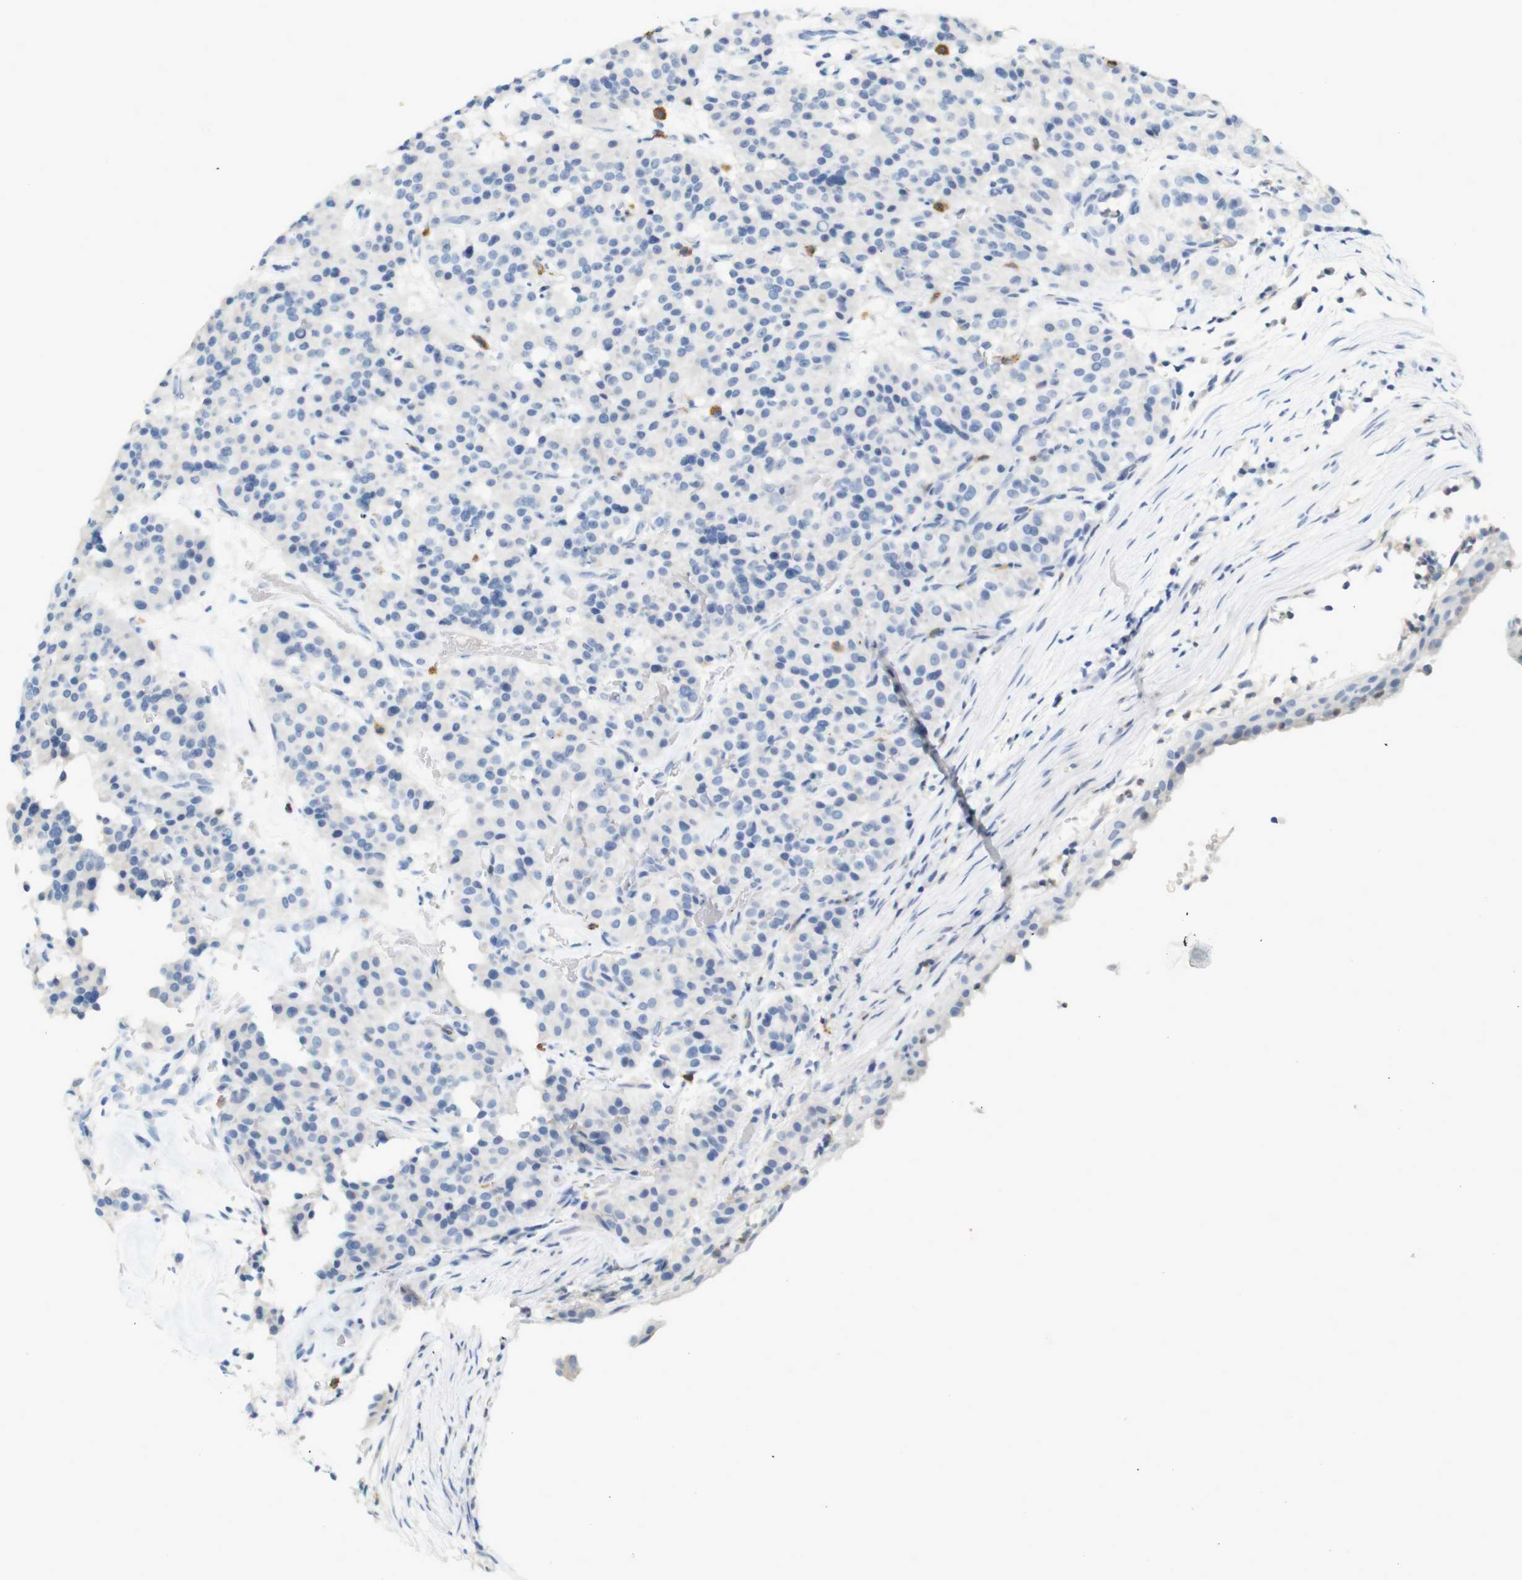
{"staining": {"intensity": "negative", "quantity": "none", "location": "none"}, "tissue": "carcinoid", "cell_type": "Tumor cells", "image_type": "cancer", "snomed": [{"axis": "morphology", "description": "Carcinoid, malignant, NOS"}, {"axis": "topography", "description": "Lung"}], "caption": "Immunohistochemical staining of carcinoid demonstrates no significant staining in tumor cells.", "gene": "LRRK2", "patient": {"sex": "male", "age": 30}}